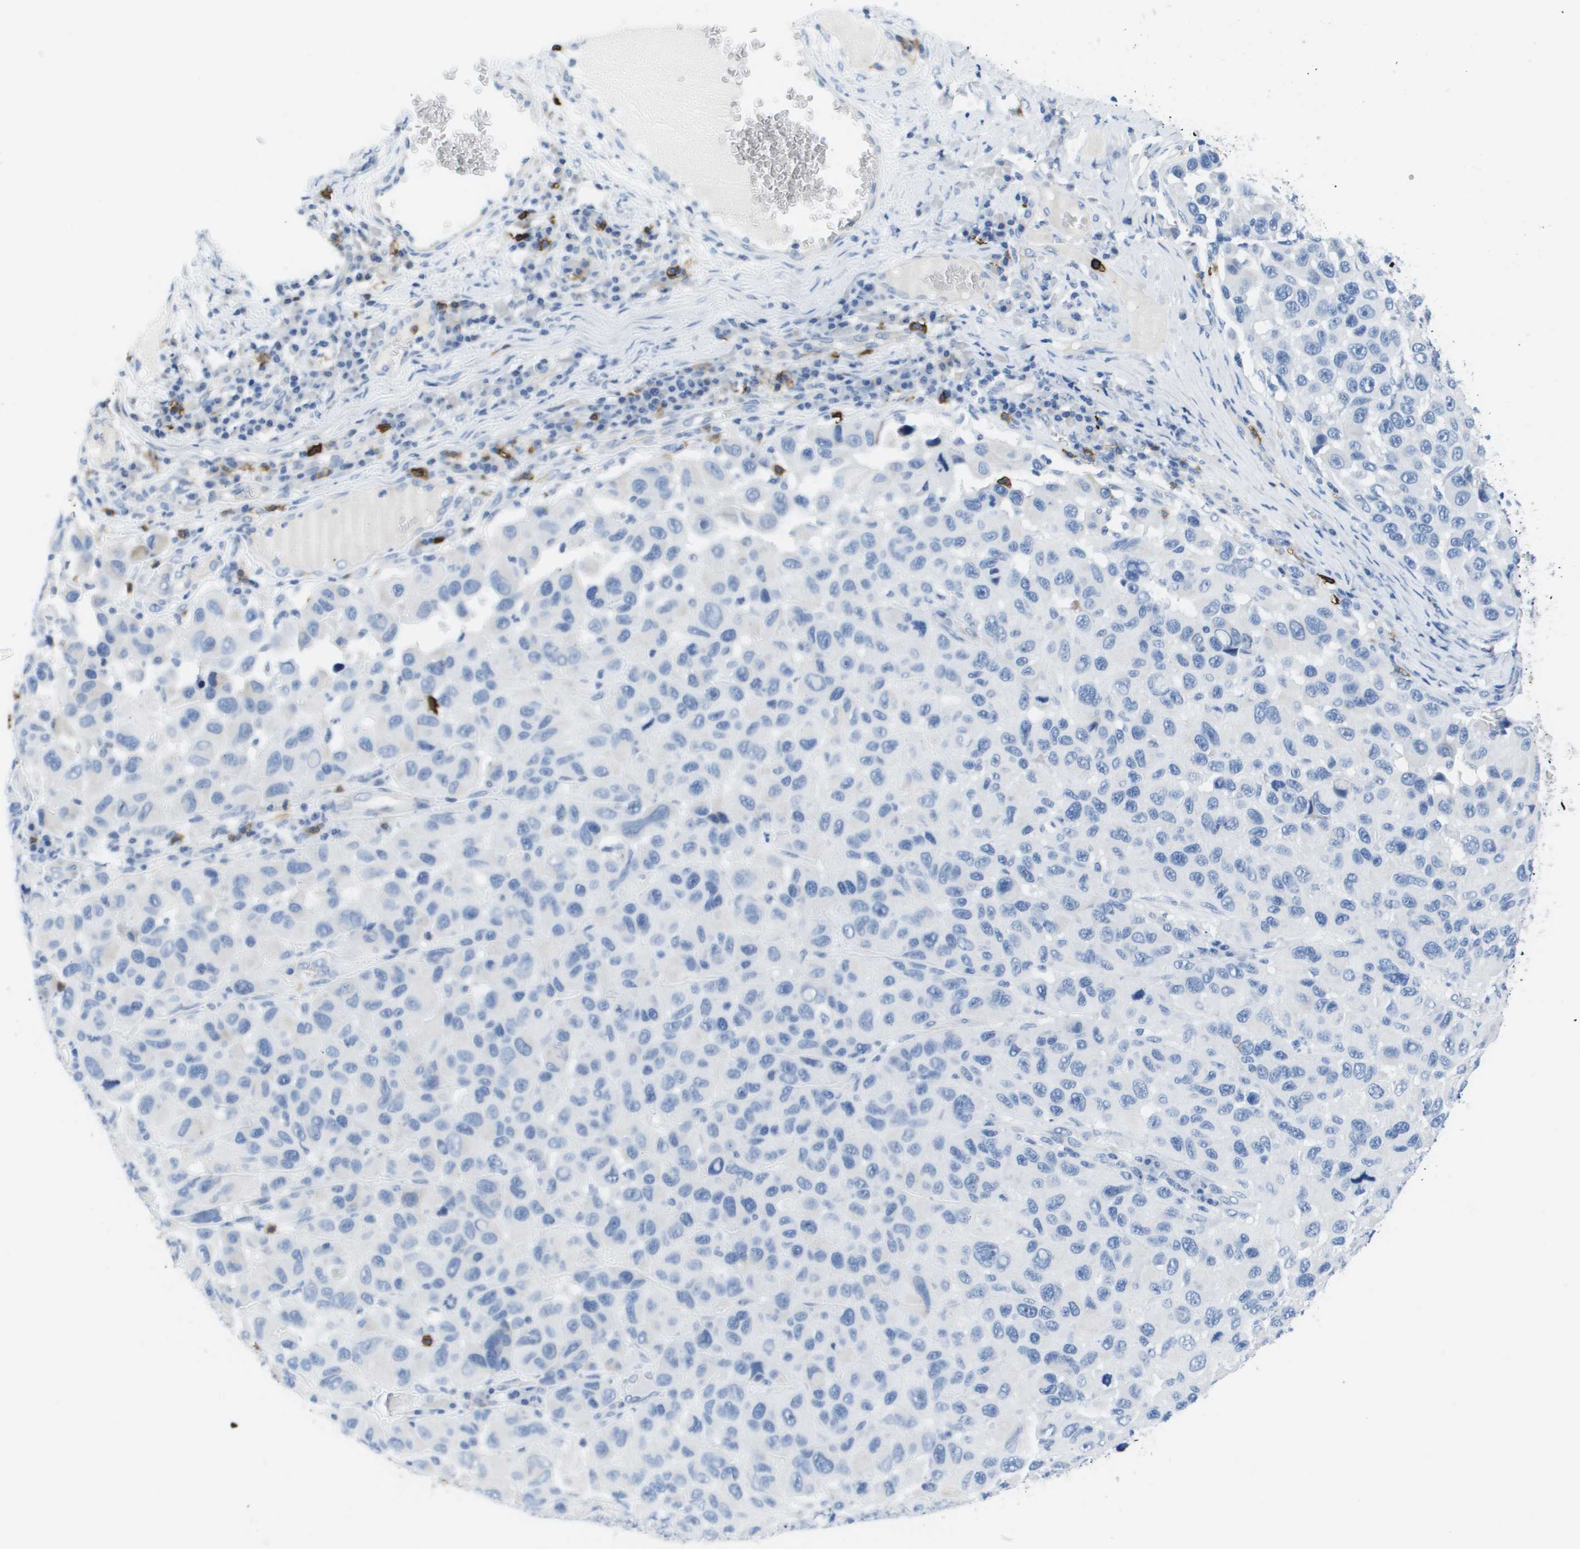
{"staining": {"intensity": "negative", "quantity": "none", "location": "none"}, "tissue": "melanoma", "cell_type": "Tumor cells", "image_type": "cancer", "snomed": [{"axis": "morphology", "description": "Malignant melanoma, NOS"}, {"axis": "topography", "description": "Skin"}], "caption": "An immunohistochemistry photomicrograph of melanoma is shown. There is no staining in tumor cells of melanoma. The staining is performed using DAB brown chromogen with nuclei counter-stained in using hematoxylin.", "gene": "MS4A1", "patient": {"sex": "male", "age": 53}}